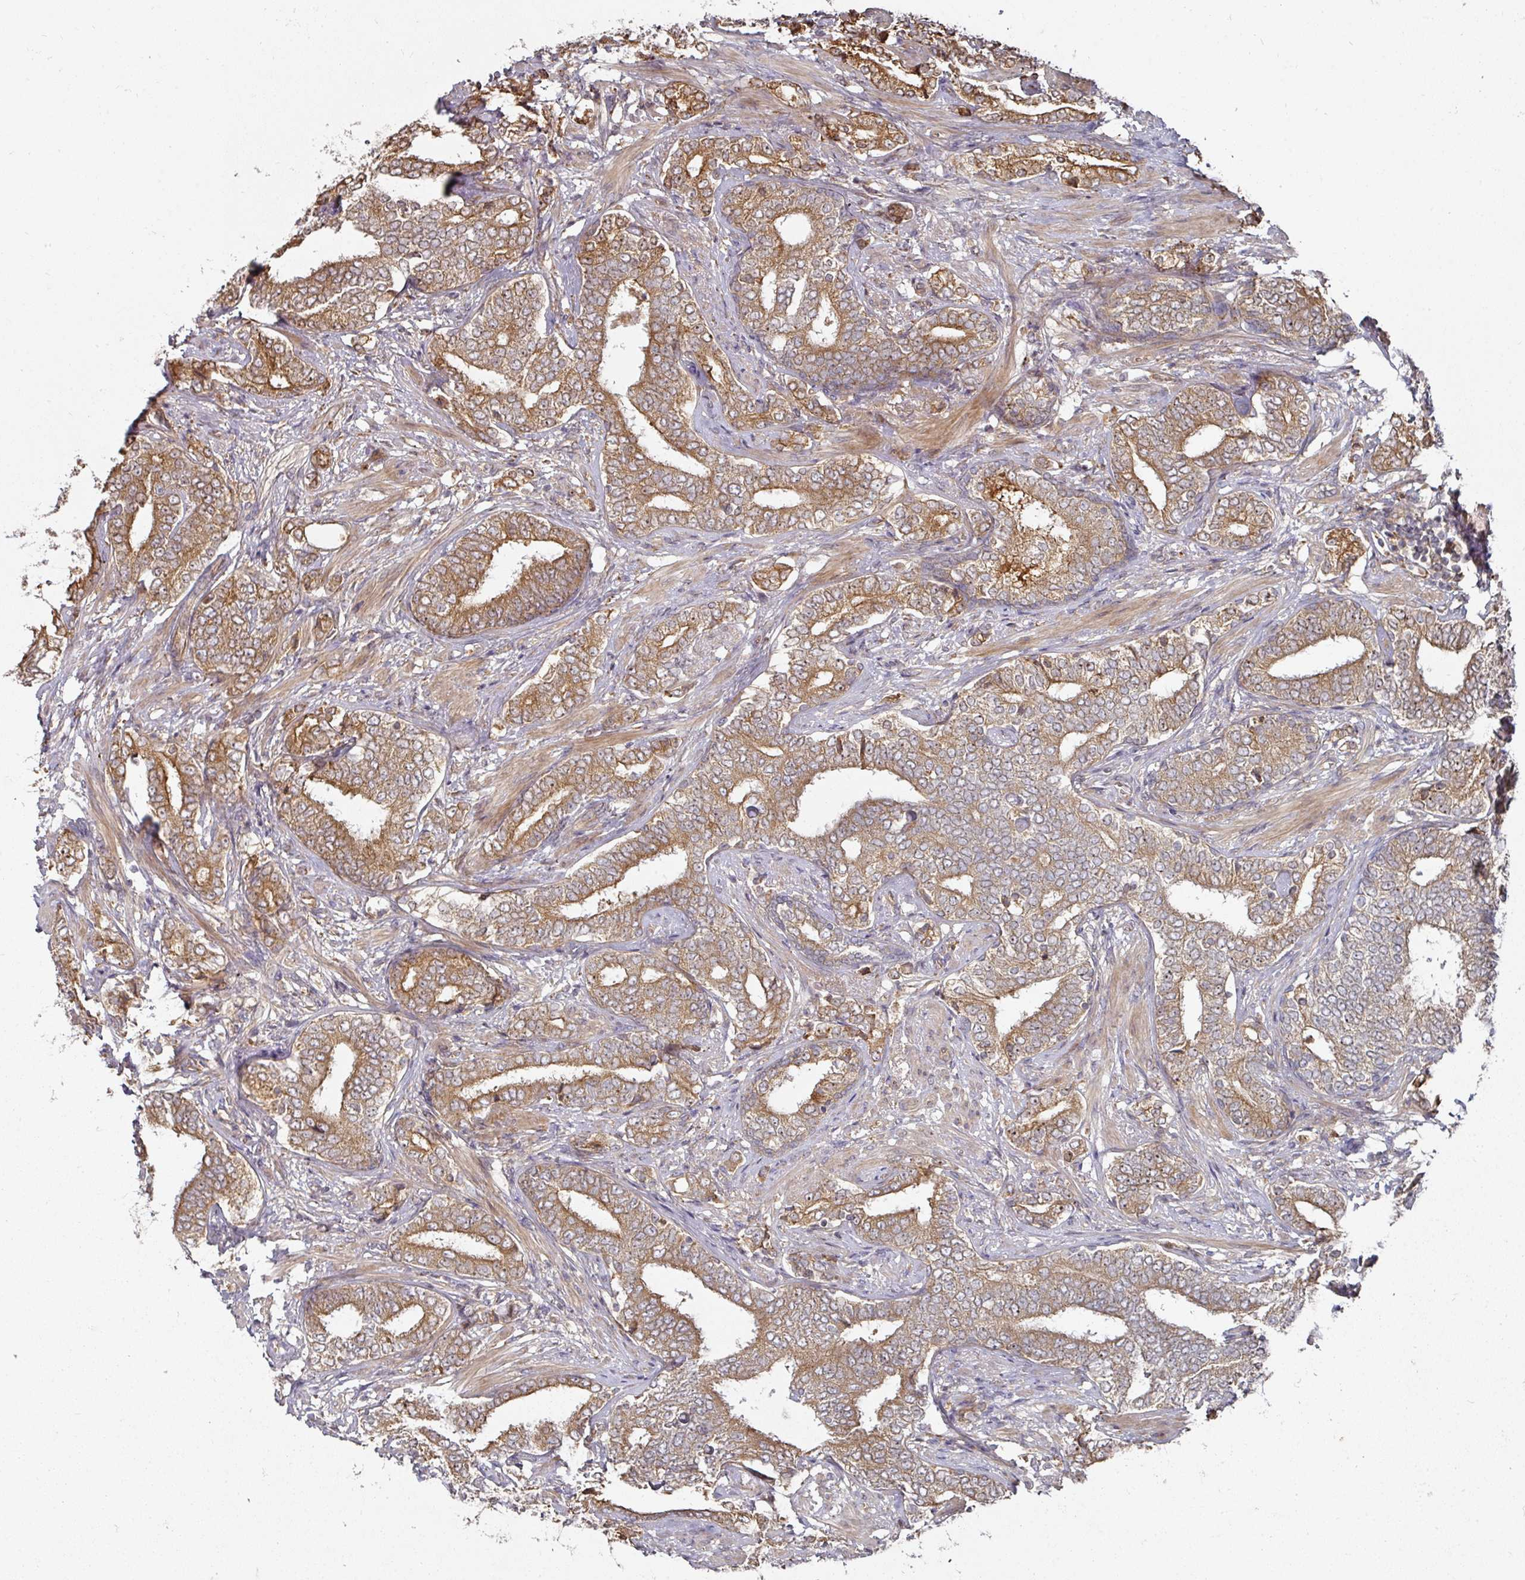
{"staining": {"intensity": "moderate", "quantity": ">75%", "location": "cytoplasmic/membranous"}, "tissue": "prostate cancer", "cell_type": "Tumor cells", "image_type": "cancer", "snomed": [{"axis": "morphology", "description": "Adenocarcinoma, High grade"}, {"axis": "topography", "description": "Prostate"}], "caption": "Immunohistochemical staining of human prostate cancer (high-grade adenocarcinoma) shows medium levels of moderate cytoplasmic/membranous protein positivity in approximately >75% of tumor cells.", "gene": "CEP95", "patient": {"sex": "male", "age": 72}}